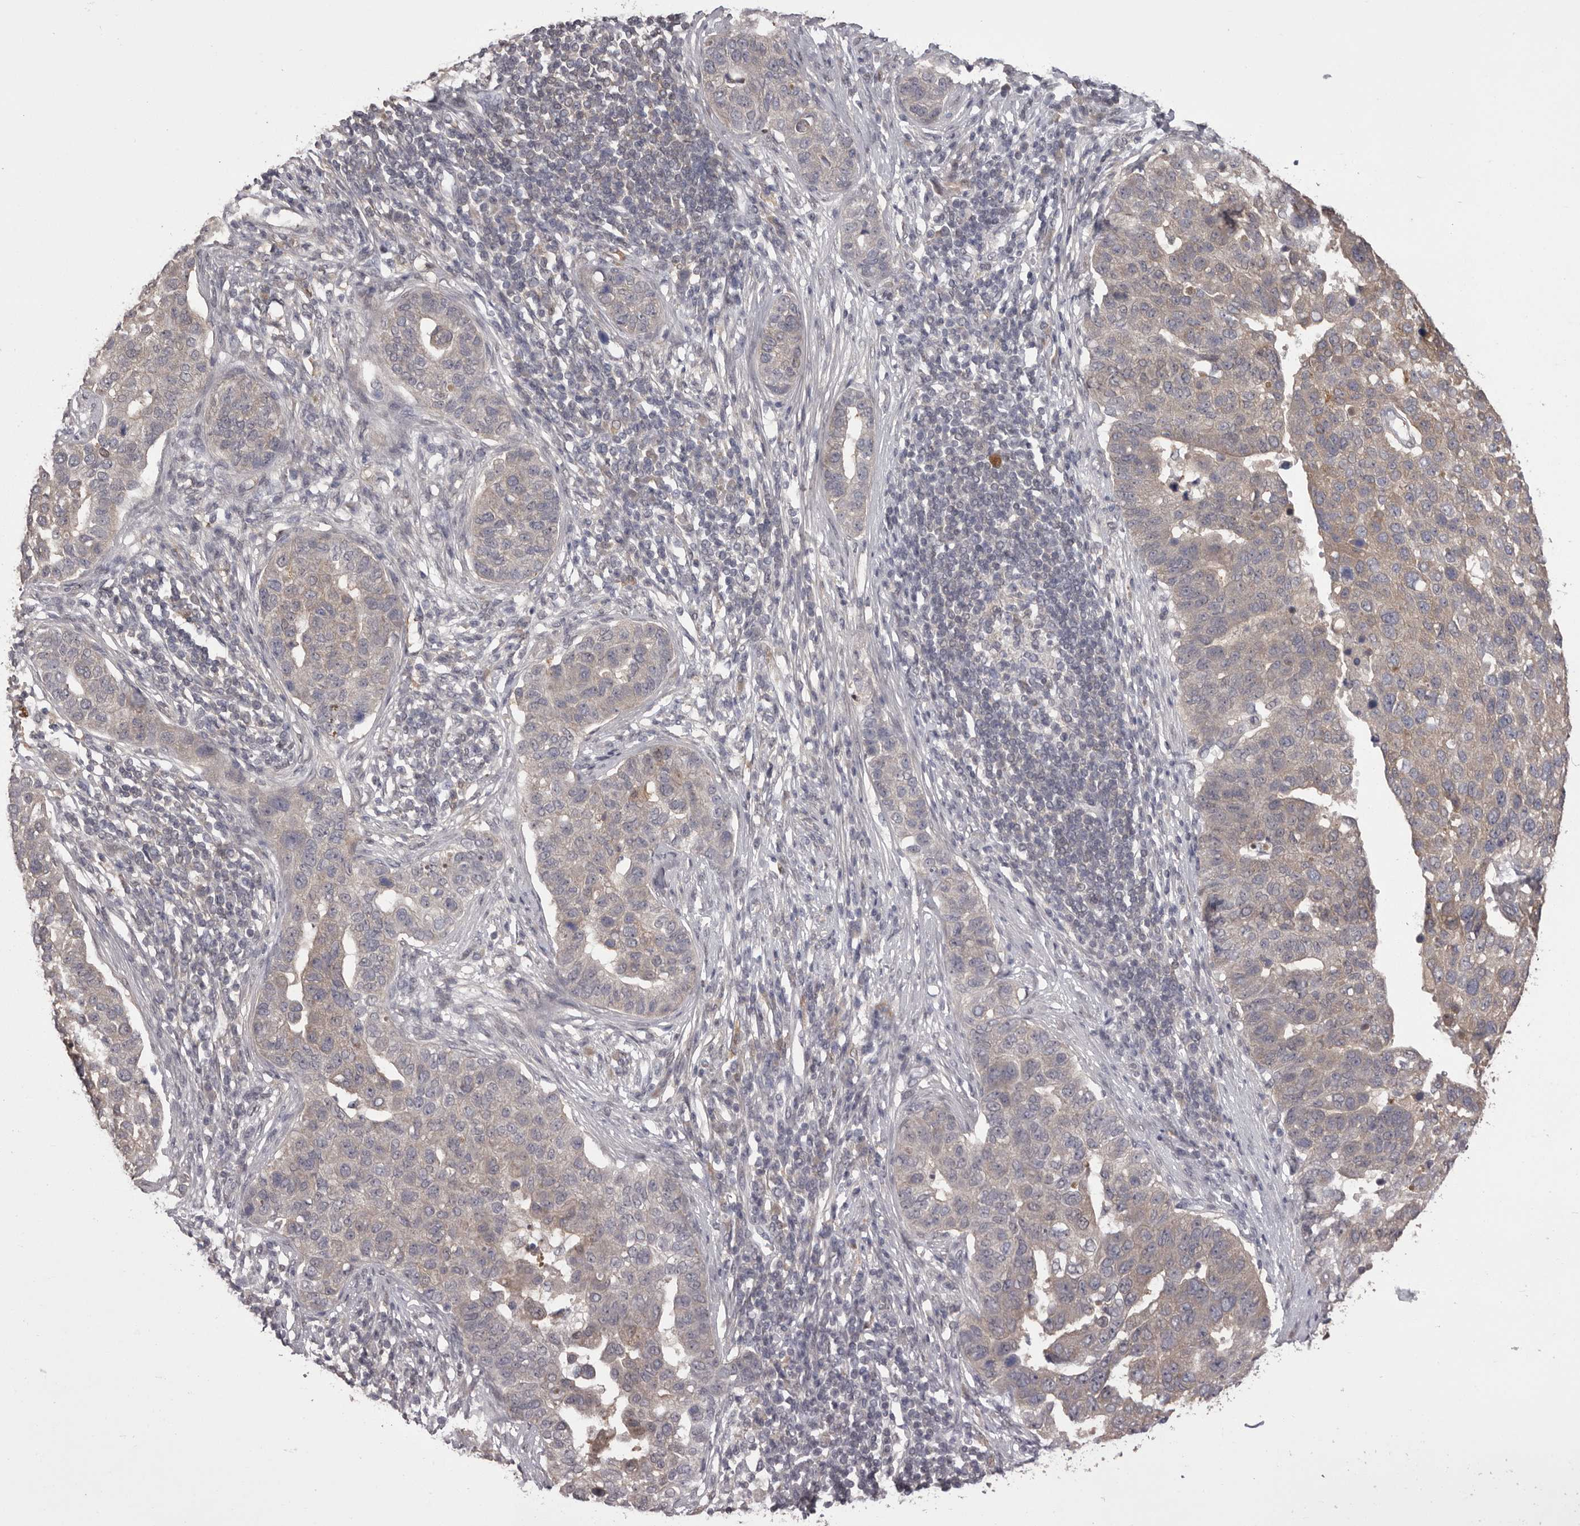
{"staining": {"intensity": "moderate", "quantity": "<25%", "location": "cytoplasmic/membranous"}, "tissue": "pancreatic cancer", "cell_type": "Tumor cells", "image_type": "cancer", "snomed": [{"axis": "morphology", "description": "Adenocarcinoma, NOS"}, {"axis": "topography", "description": "Pancreas"}], "caption": "Brown immunohistochemical staining in human adenocarcinoma (pancreatic) shows moderate cytoplasmic/membranous expression in approximately <25% of tumor cells. (DAB (3,3'-diaminobenzidine) IHC, brown staining for protein, blue staining for nuclei).", "gene": "MDH1", "patient": {"sex": "female", "age": 61}}